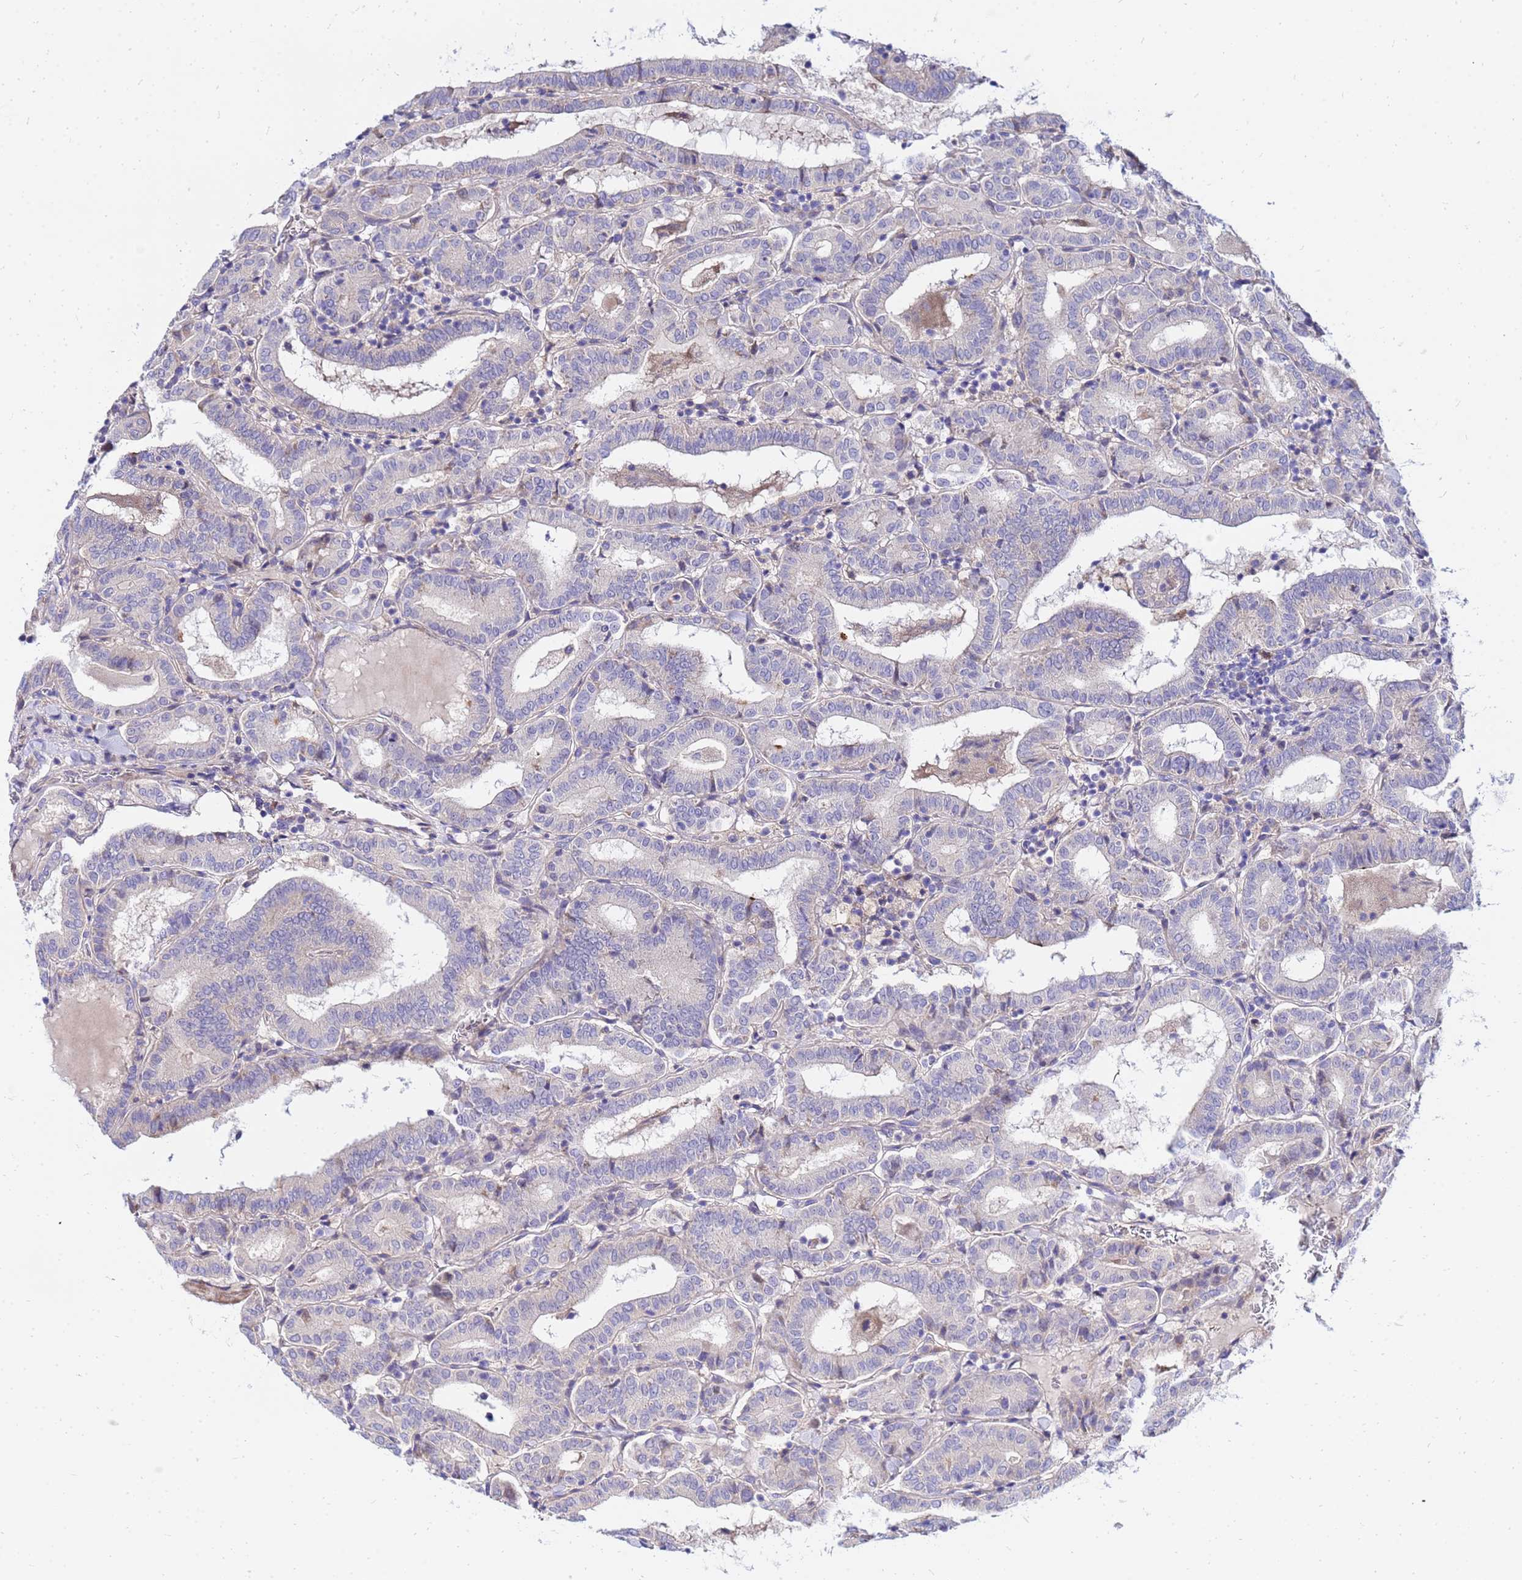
{"staining": {"intensity": "negative", "quantity": "none", "location": "none"}, "tissue": "thyroid cancer", "cell_type": "Tumor cells", "image_type": "cancer", "snomed": [{"axis": "morphology", "description": "Papillary adenocarcinoma, NOS"}, {"axis": "topography", "description": "Thyroid gland"}], "caption": "A high-resolution micrograph shows immunohistochemistry staining of thyroid papillary adenocarcinoma, which displays no significant positivity in tumor cells.", "gene": "HERC5", "patient": {"sex": "female", "age": 72}}